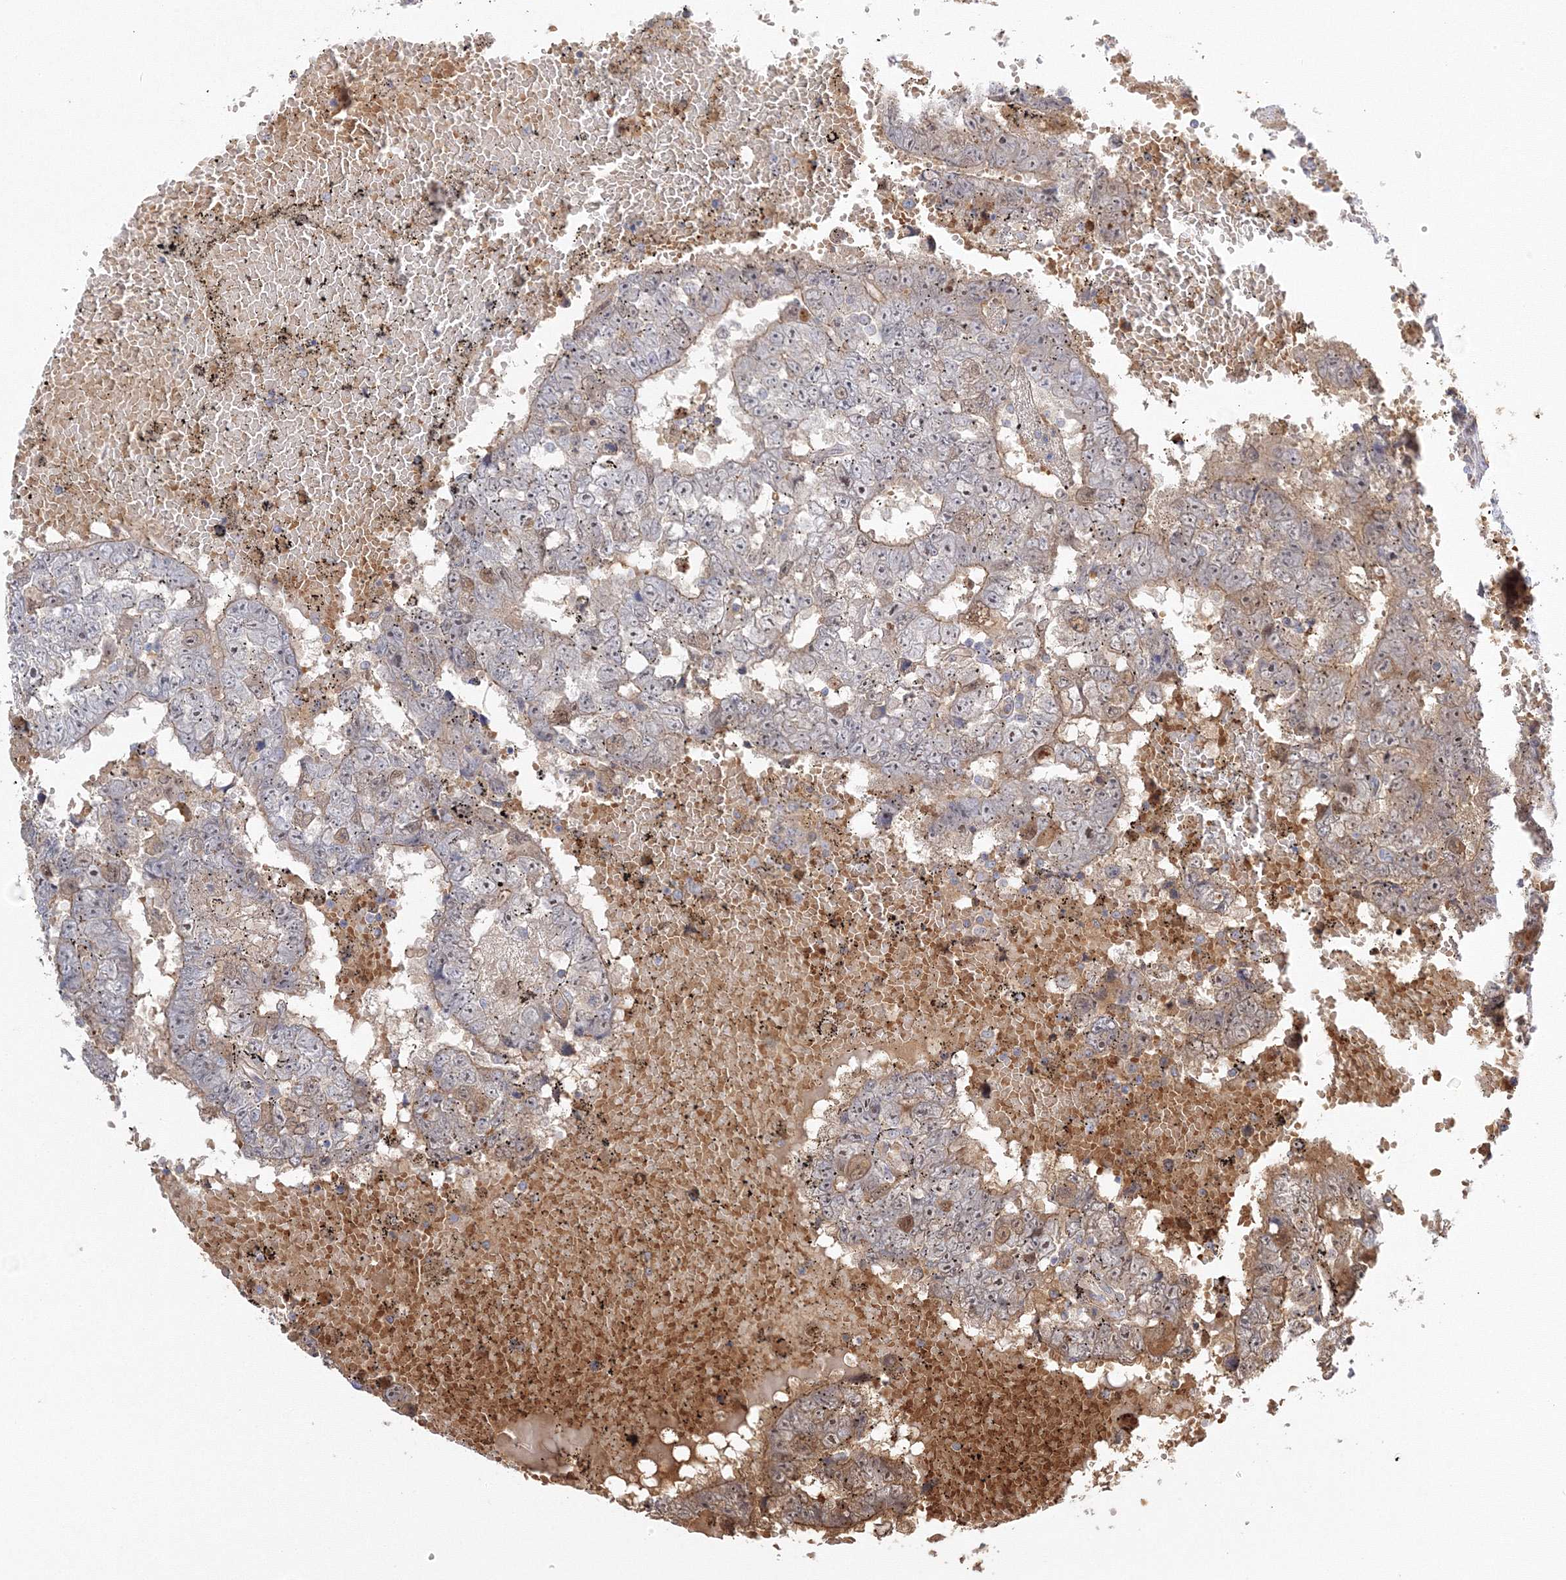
{"staining": {"intensity": "moderate", "quantity": "<25%", "location": "cytoplasmic/membranous"}, "tissue": "testis cancer", "cell_type": "Tumor cells", "image_type": "cancer", "snomed": [{"axis": "morphology", "description": "Carcinoma, Embryonal, NOS"}, {"axis": "topography", "description": "Testis"}], "caption": "Immunohistochemical staining of testis embryonal carcinoma reveals low levels of moderate cytoplasmic/membranous protein positivity in about <25% of tumor cells. (DAB (3,3'-diaminobenzidine) IHC with brightfield microscopy, high magnification).", "gene": "NPM3", "patient": {"sex": "male", "age": 25}}